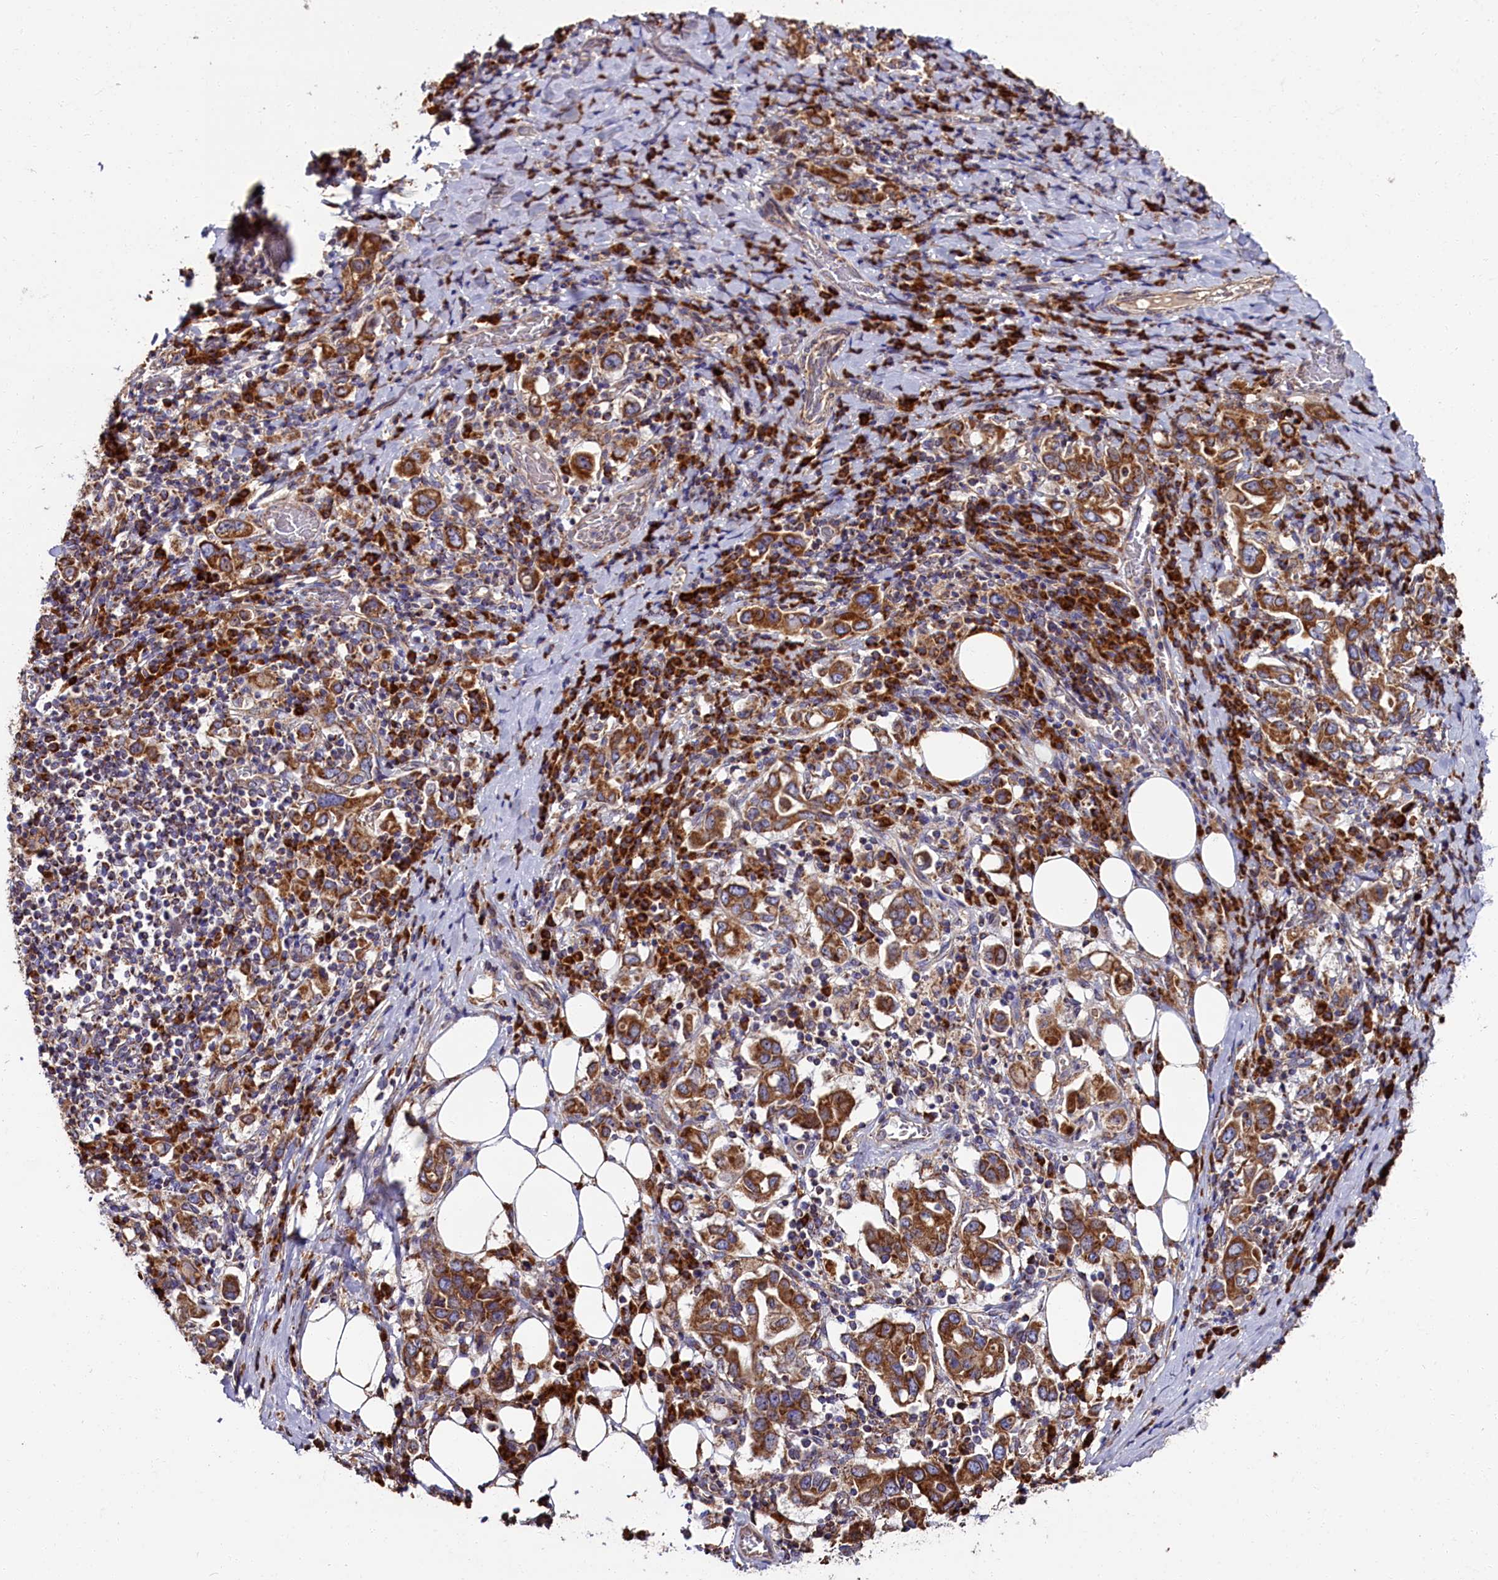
{"staining": {"intensity": "strong", "quantity": ">75%", "location": "cytoplasmic/membranous"}, "tissue": "stomach cancer", "cell_type": "Tumor cells", "image_type": "cancer", "snomed": [{"axis": "morphology", "description": "Adenocarcinoma, NOS"}, {"axis": "topography", "description": "Stomach, upper"}, {"axis": "topography", "description": "Stomach"}], "caption": "Strong cytoplasmic/membranous positivity for a protein is appreciated in approximately >75% of tumor cells of stomach cancer using immunohistochemistry (IHC).", "gene": "ZSWIM1", "patient": {"sex": "male", "age": 62}}